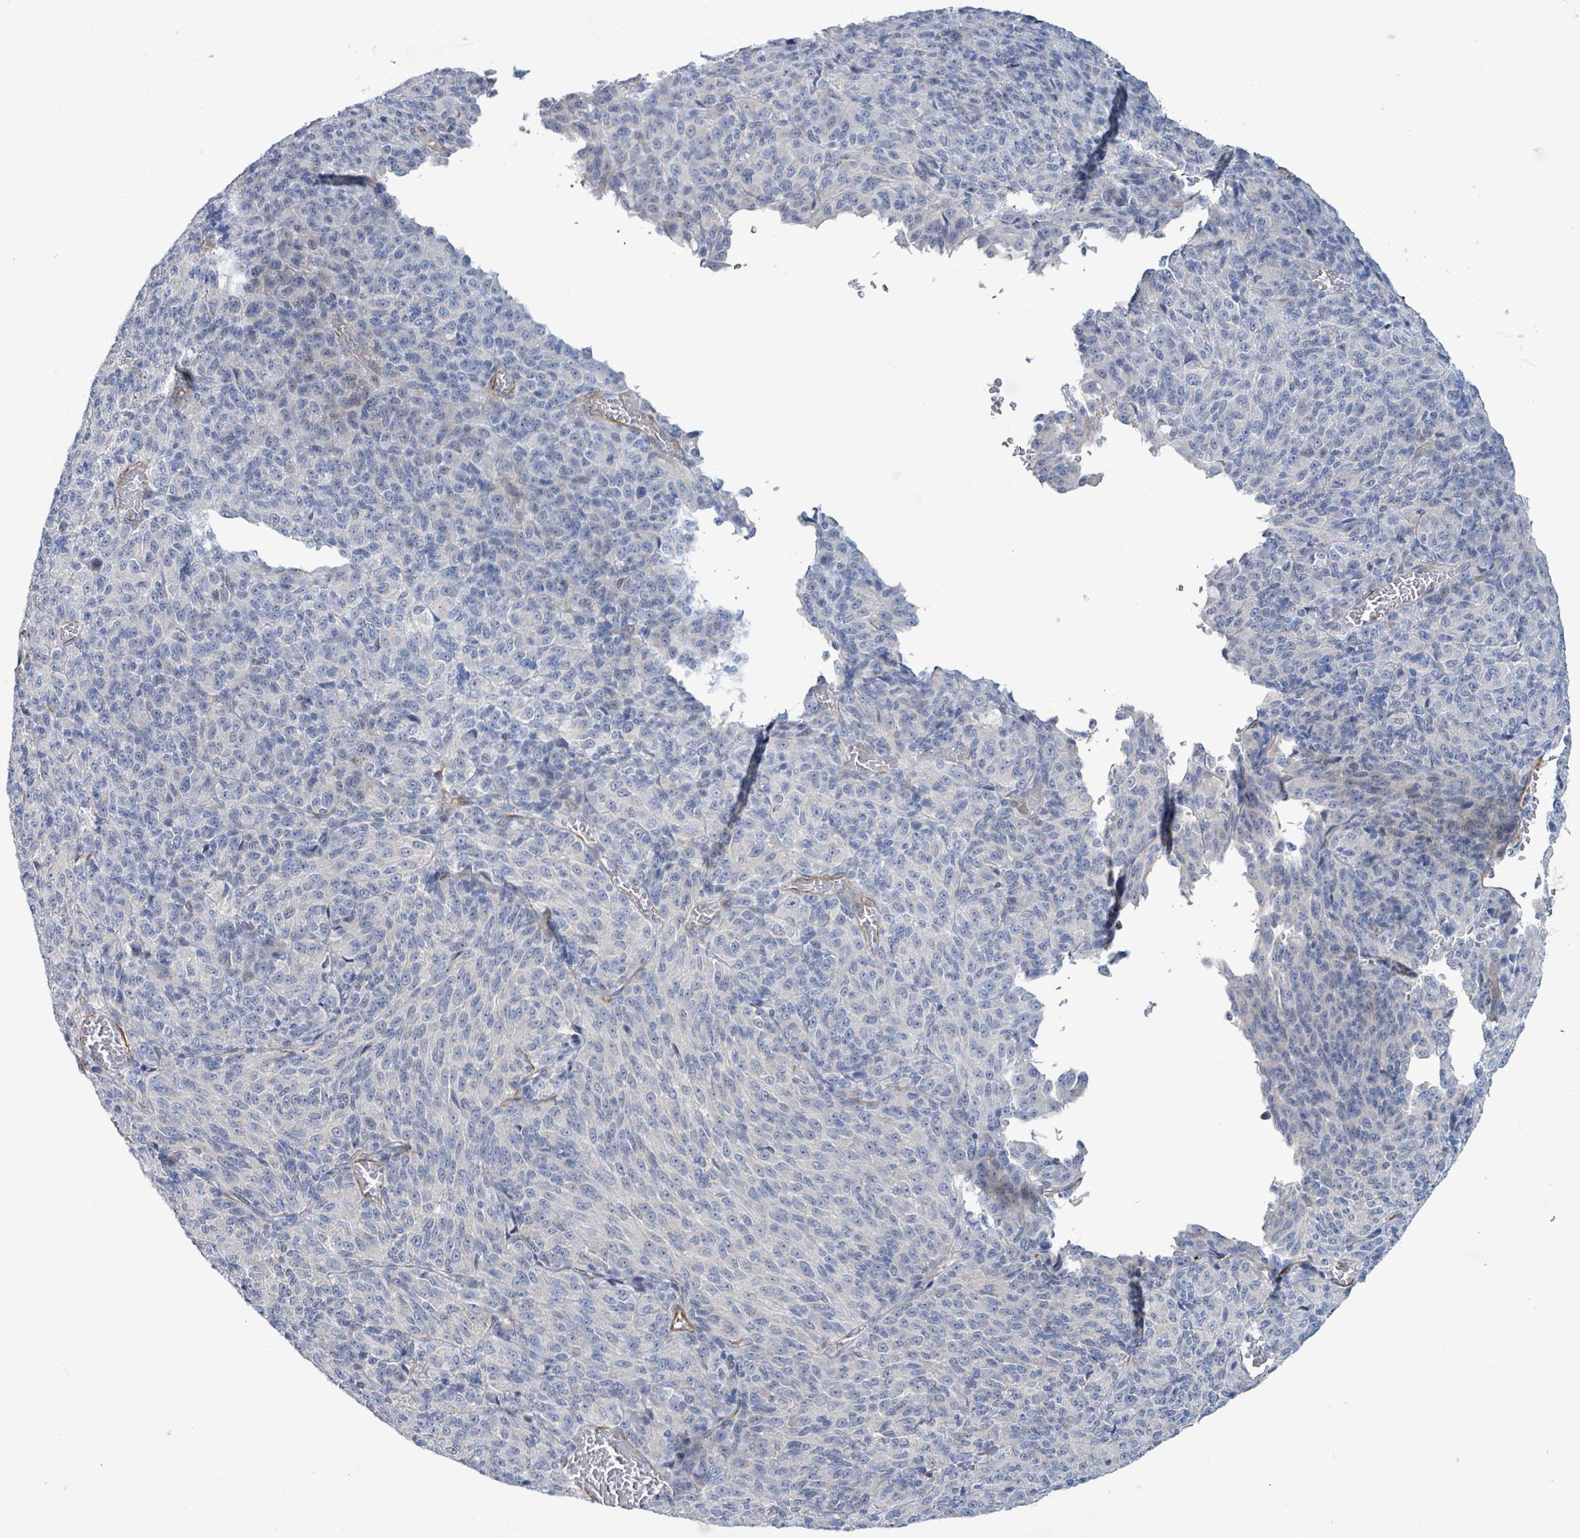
{"staining": {"intensity": "negative", "quantity": "none", "location": "none"}, "tissue": "melanoma", "cell_type": "Tumor cells", "image_type": "cancer", "snomed": [{"axis": "morphology", "description": "Malignant melanoma, Metastatic site"}, {"axis": "topography", "description": "Brain"}], "caption": "There is no significant positivity in tumor cells of malignant melanoma (metastatic site).", "gene": "DMRTC1B", "patient": {"sex": "female", "age": 56}}